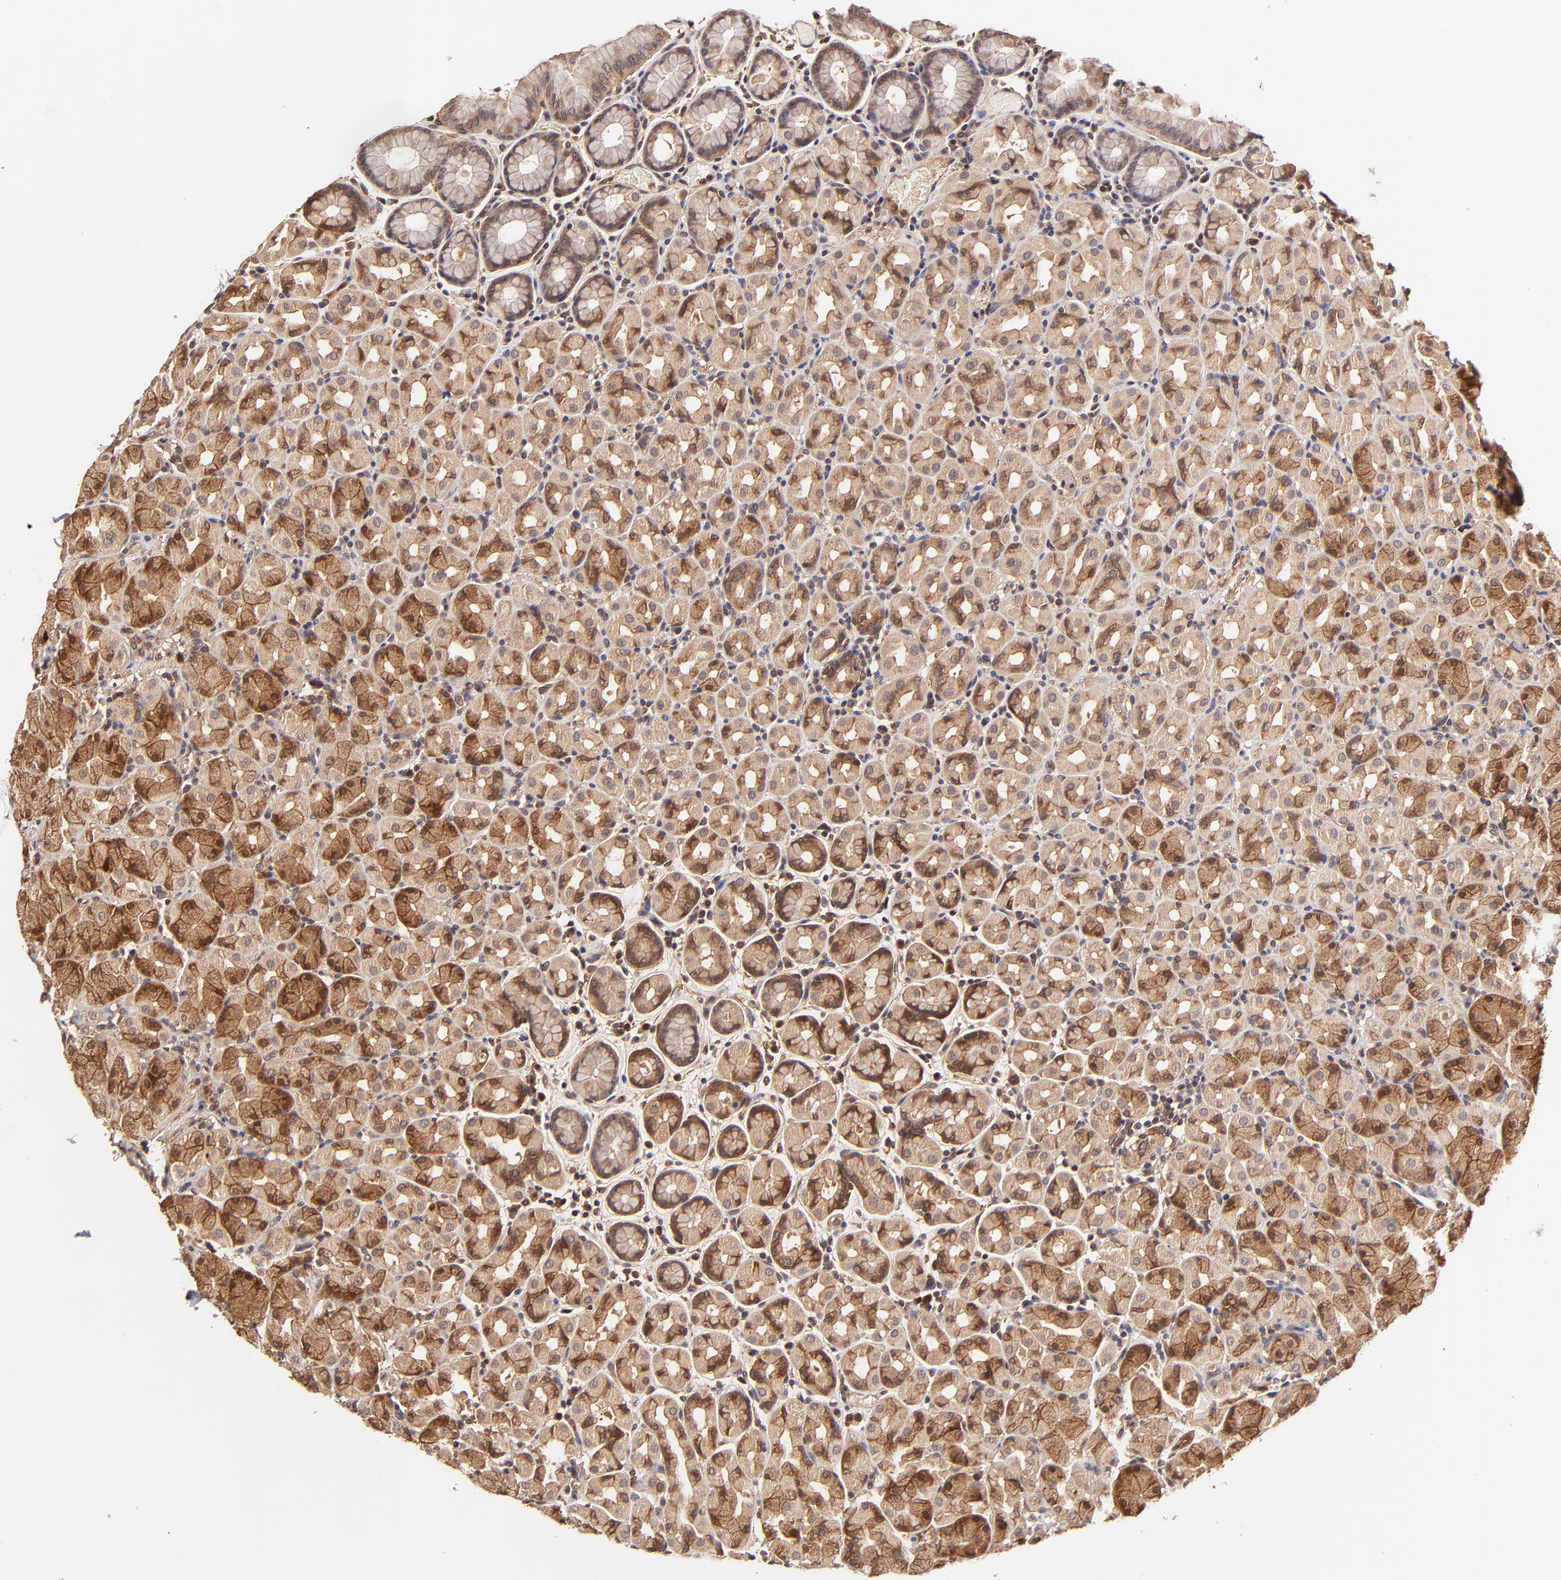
{"staining": {"intensity": "moderate", "quantity": ">75%", "location": "cytoplasmic/membranous"}, "tissue": "stomach", "cell_type": "Glandular cells", "image_type": "normal", "snomed": [{"axis": "morphology", "description": "Normal tissue, NOS"}, {"axis": "topography", "description": "Stomach, lower"}], "caption": "IHC image of benign stomach: stomach stained using IHC displays medium levels of moderate protein expression localized specifically in the cytoplasmic/membranous of glandular cells, appearing as a cytoplasmic/membranous brown color.", "gene": "ITGB1", "patient": {"sex": "male", "age": 56}}